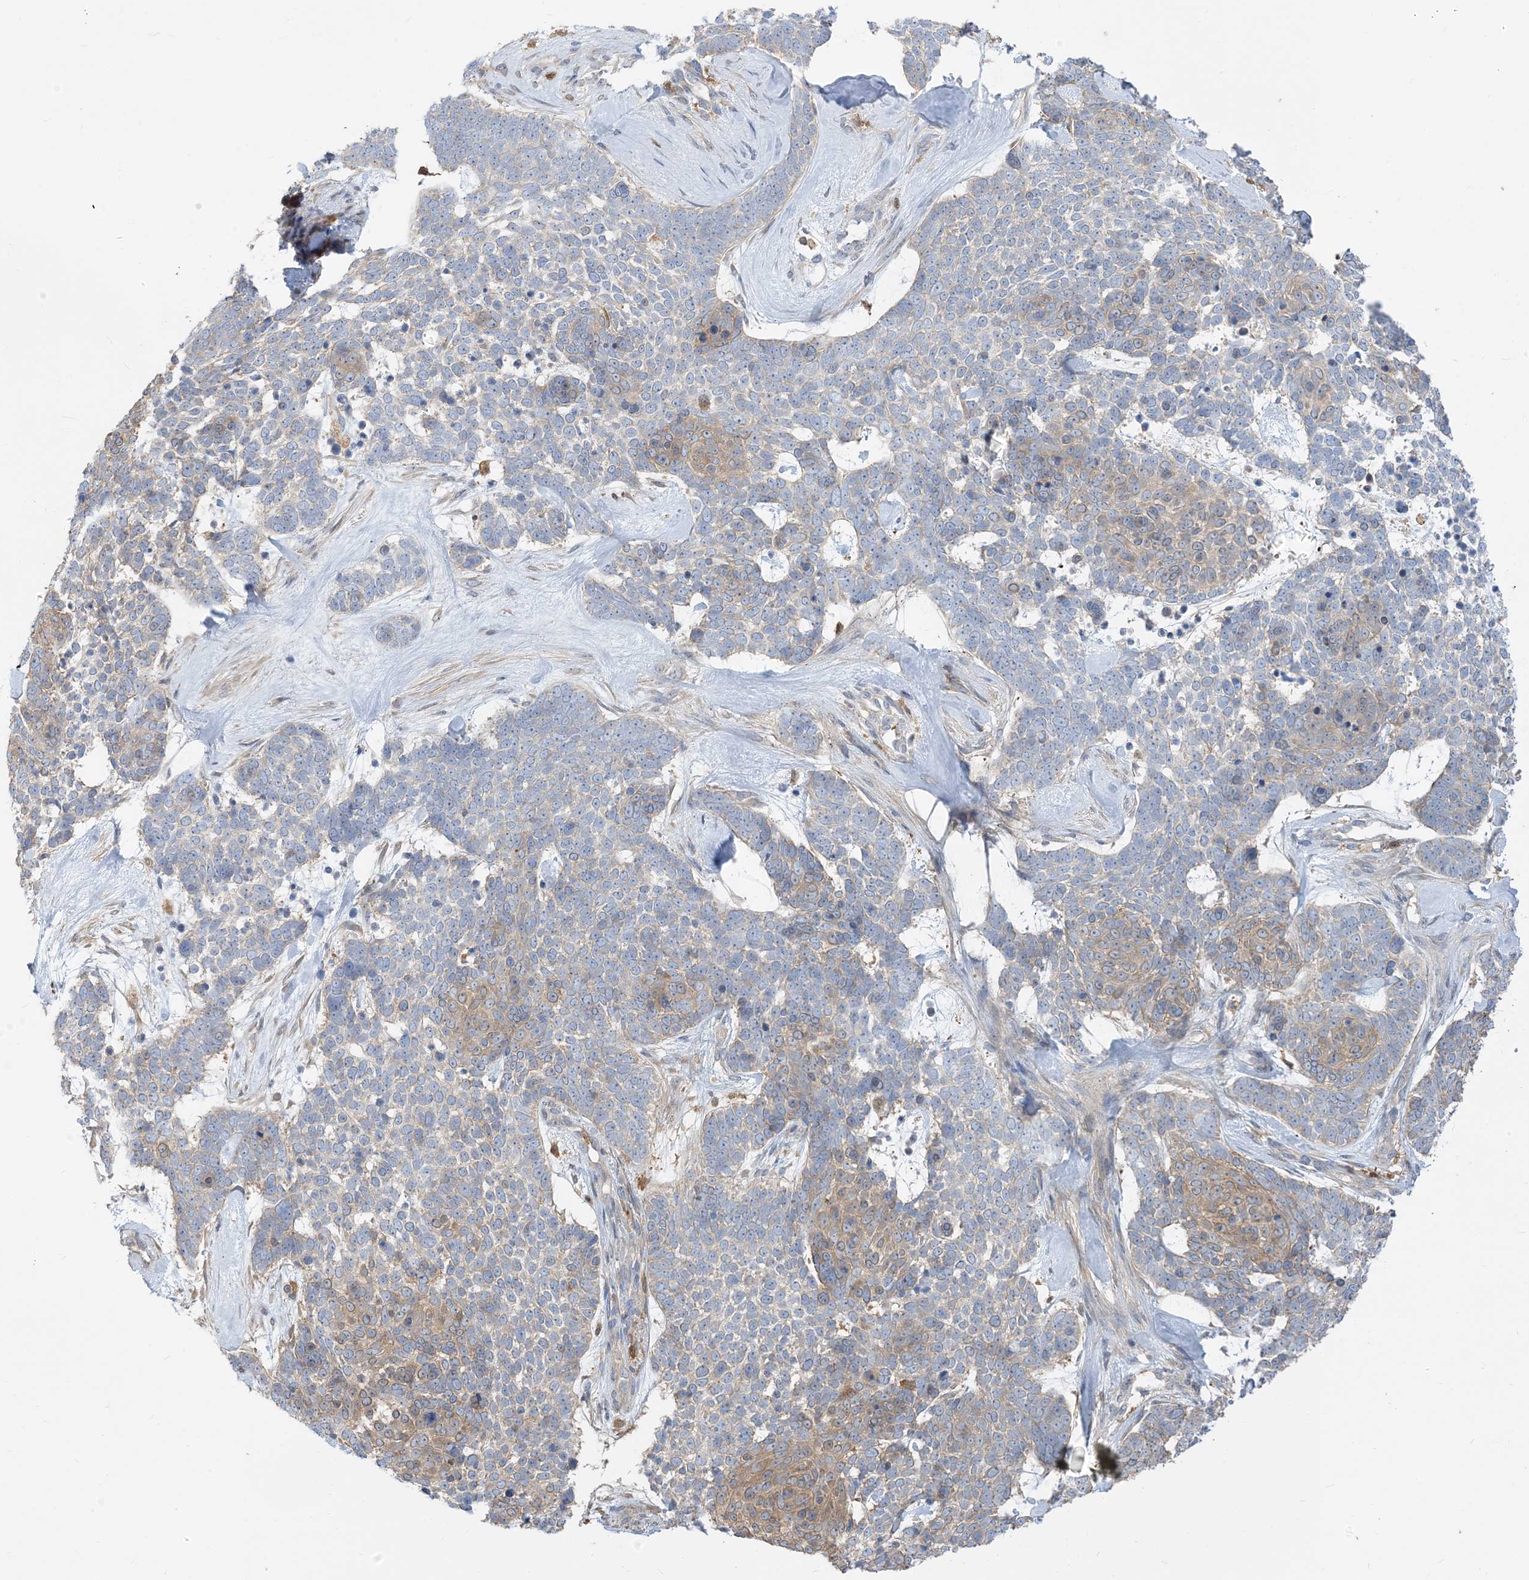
{"staining": {"intensity": "weak", "quantity": "25%-75%", "location": "cytoplasmic/membranous"}, "tissue": "skin cancer", "cell_type": "Tumor cells", "image_type": "cancer", "snomed": [{"axis": "morphology", "description": "Basal cell carcinoma"}, {"axis": "topography", "description": "Skin"}], "caption": "A brown stain shows weak cytoplasmic/membranous positivity of a protein in human skin cancer (basal cell carcinoma) tumor cells.", "gene": "NAGK", "patient": {"sex": "female", "age": 81}}